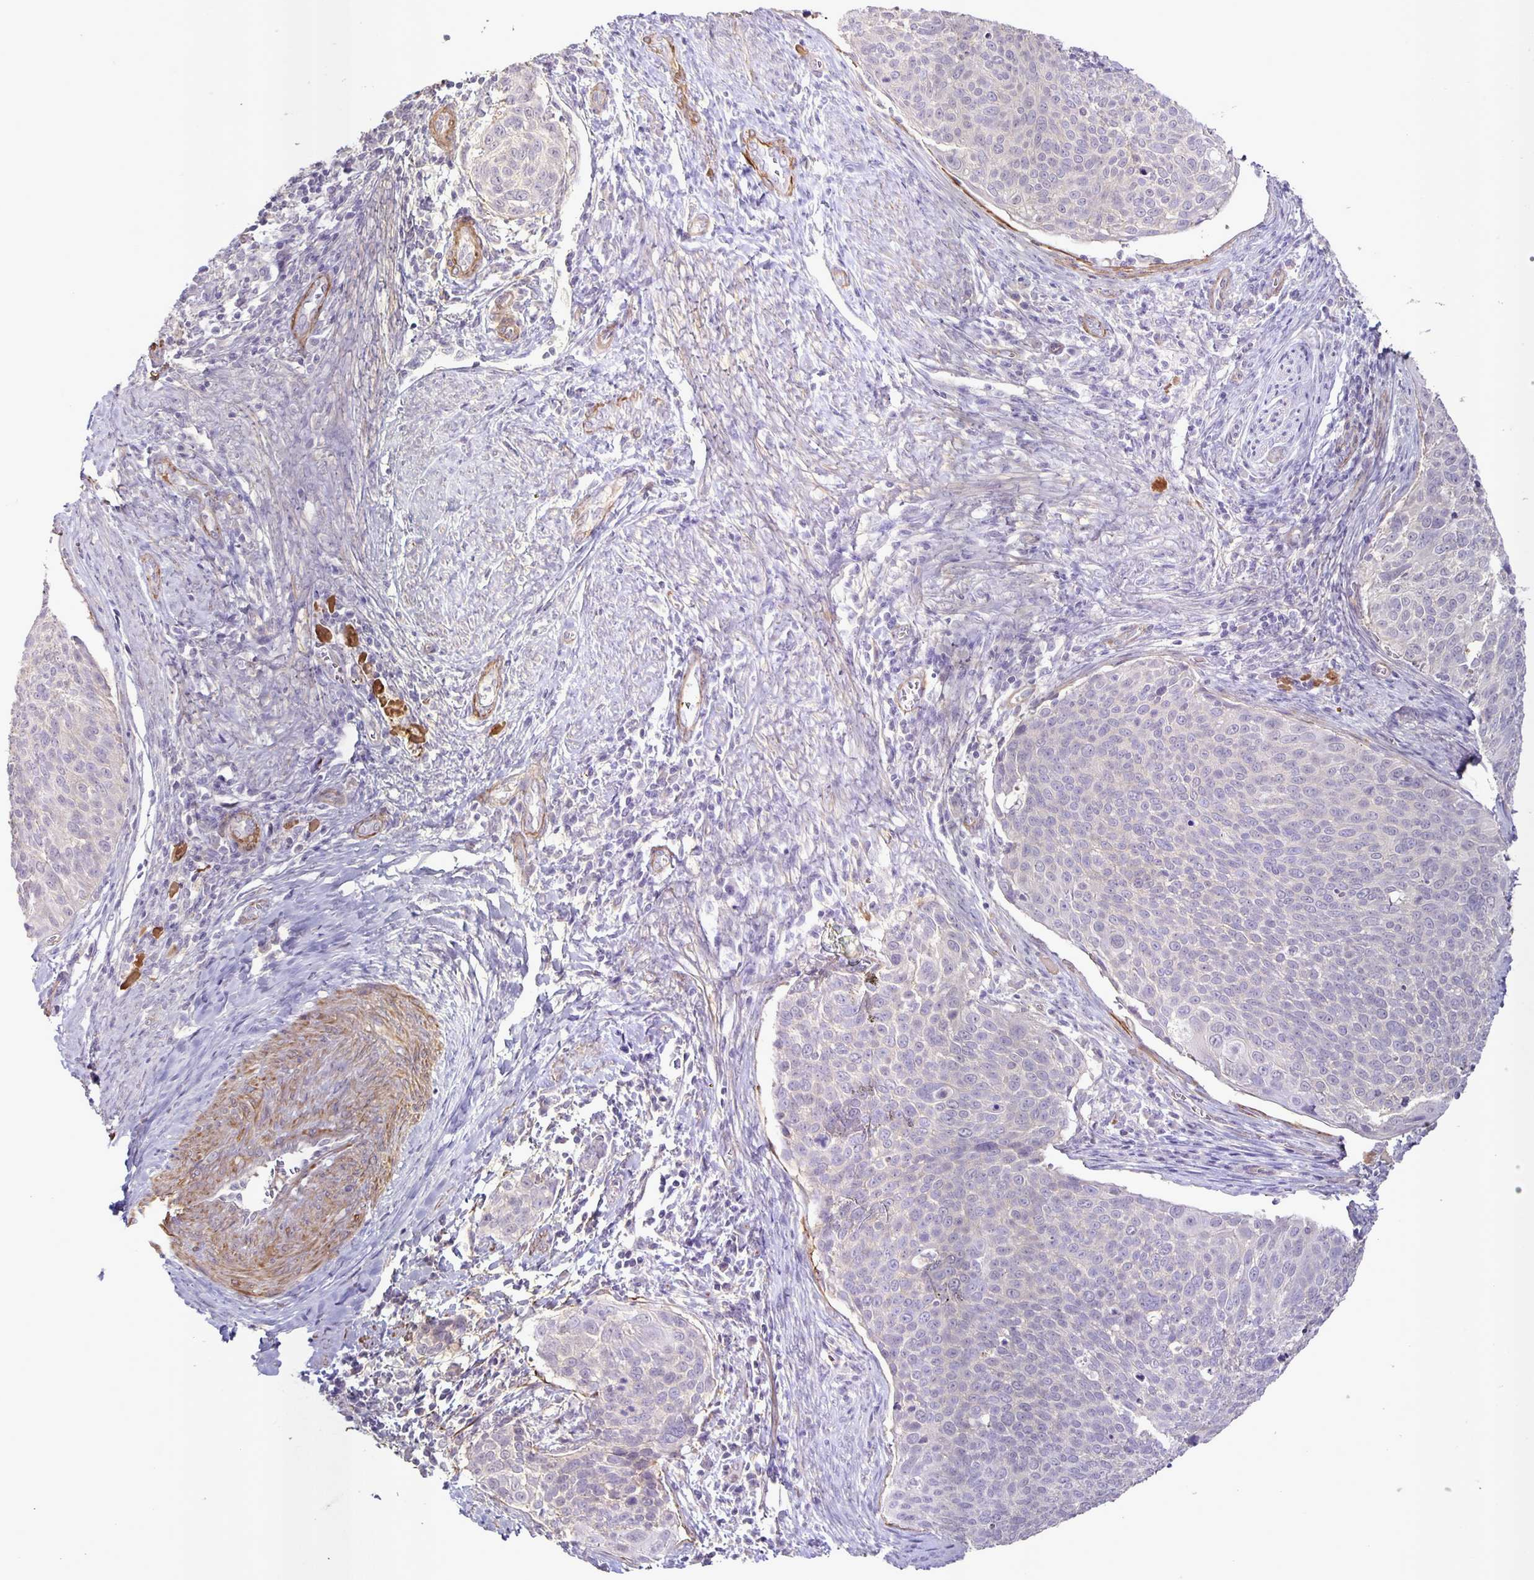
{"staining": {"intensity": "negative", "quantity": "none", "location": "none"}, "tissue": "cervical cancer", "cell_type": "Tumor cells", "image_type": "cancer", "snomed": [{"axis": "morphology", "description": "Squamous cell carcinoma, NOS"}, {"axis": "topography", "description": "Cervix"}], "caption": "IHC histopathology image of neoplastic tissue: cervical cancer (squamous cell carcinoma) stained with DAB demonstrates no significant protein expression in tumor cells.", "gene": "SRCIN1", "patient": {"sex": "female", "age": 39}}